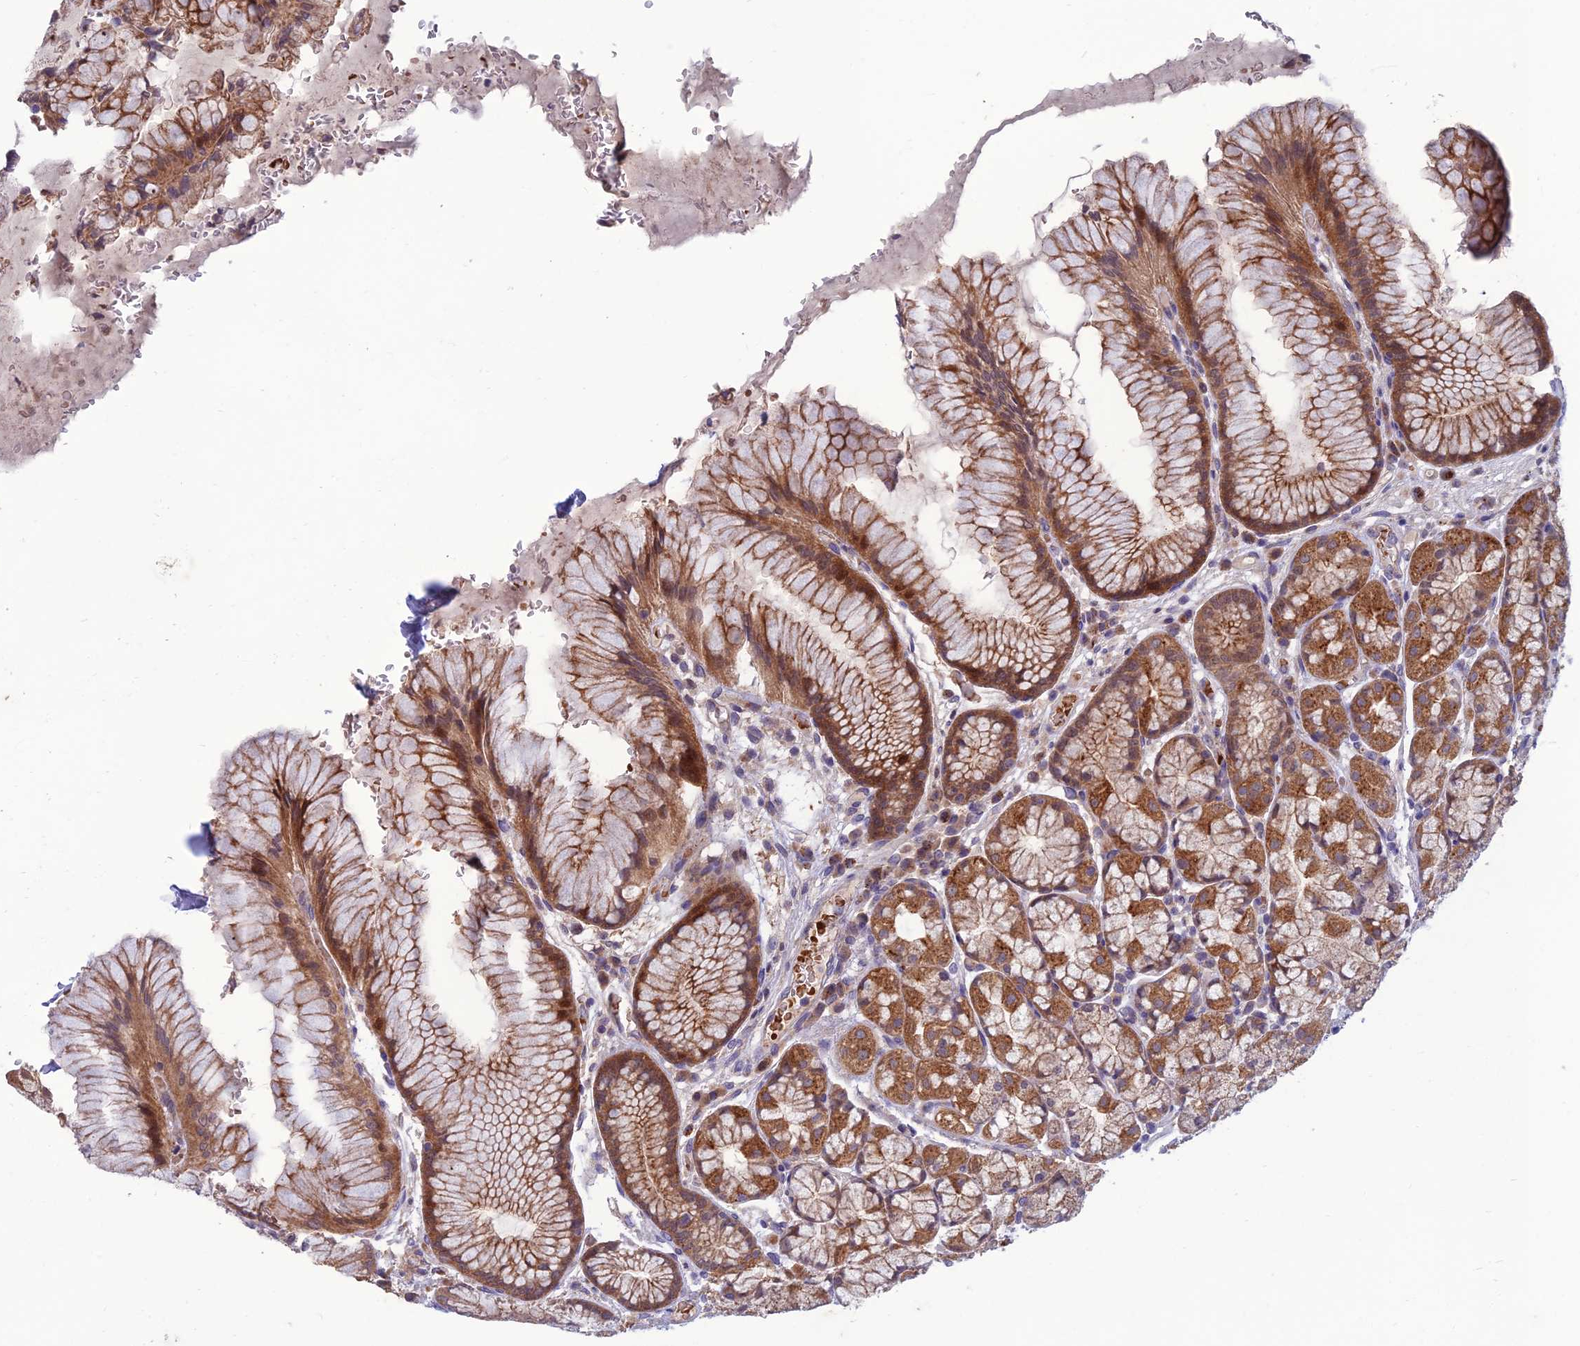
{"staining": {"intensity": "moderate", "quantity": "25%-75%", "location": "cytoplasmic/membranous,nuclear"}, "tissue": "stomach", "cell_type": "Glandular cells", "image_type": "normal", "snomed": [{"axis": "morphology", "description": "Normal tissue, NOS"}, {"axis": "topography", "description": "Stomach"}], "caption": "Immunohistochemical staining of benign human stomach exhibits 25%-75% levels of moderate cytoplasmic/membranous,nuclear protein staining in about 25%-75% of glandular cells. (Stains: DAB (3,3'-diaminobenzidine) in brown, nuclei in blue, Microscopy: brightfield microscopy at high magnification).", "gene": "GIPC1", "patient": {"sex": "male", "age": 63}}